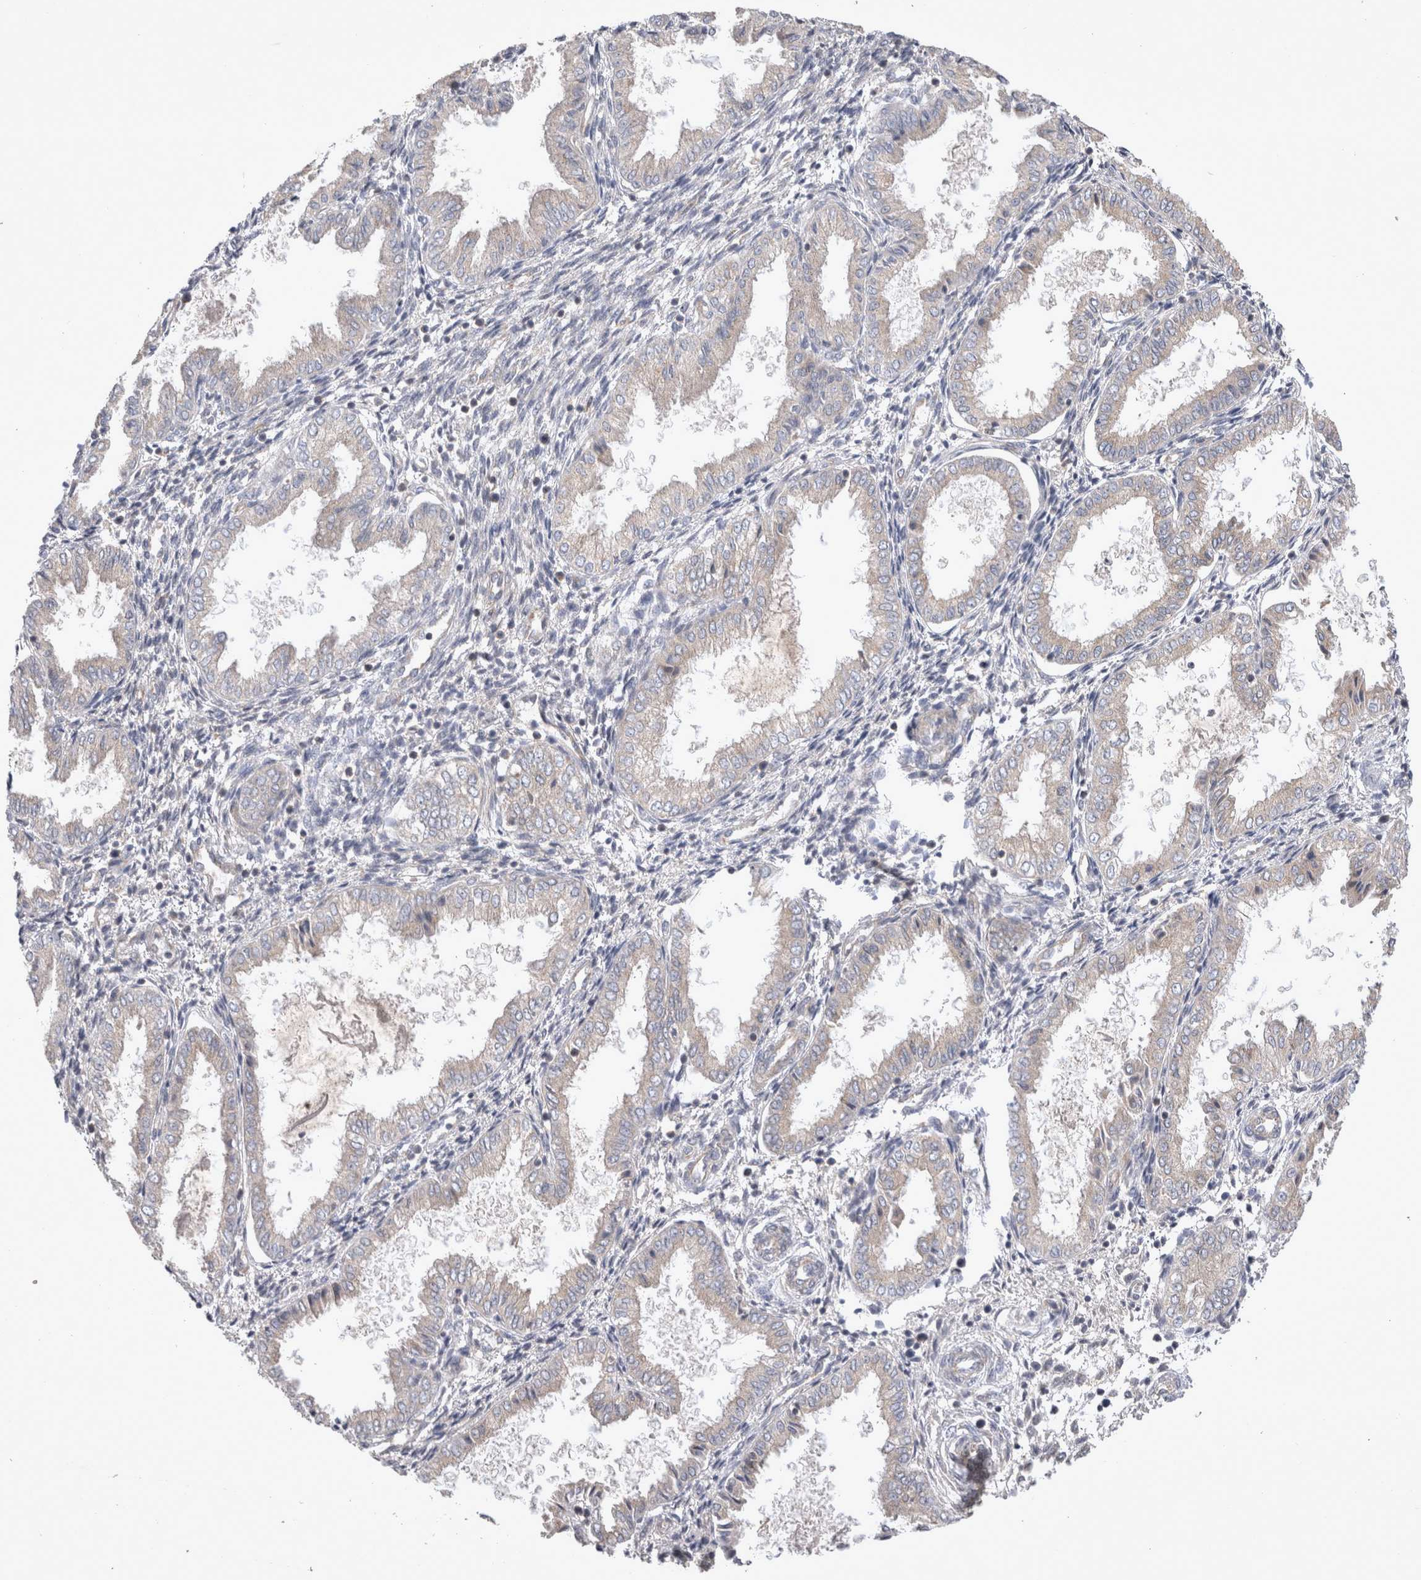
{"staining": {"intensity": "weak", "quantity": "25%-75%", "location": "cytoplasmic/membranous"}, "tissue": "endometrium", "cell_type": "Cells in endometrial stroma", "image_type": "normal", "snomed": [{"axis": "morphology", "description": "Normal tissue, NOS"}, {"axis": "topography", "description": "Endometrium"}], "caption": "This photomicrograph shows immunohistochemistry (IHC) staining of unremarkable endometrium, with low weak cytoplasmic/membranous expression in about 25%-75% of cells in endometrial stroma.", "gene": "SRD5A3", "patient": {"sex": "female", "age": 33}}